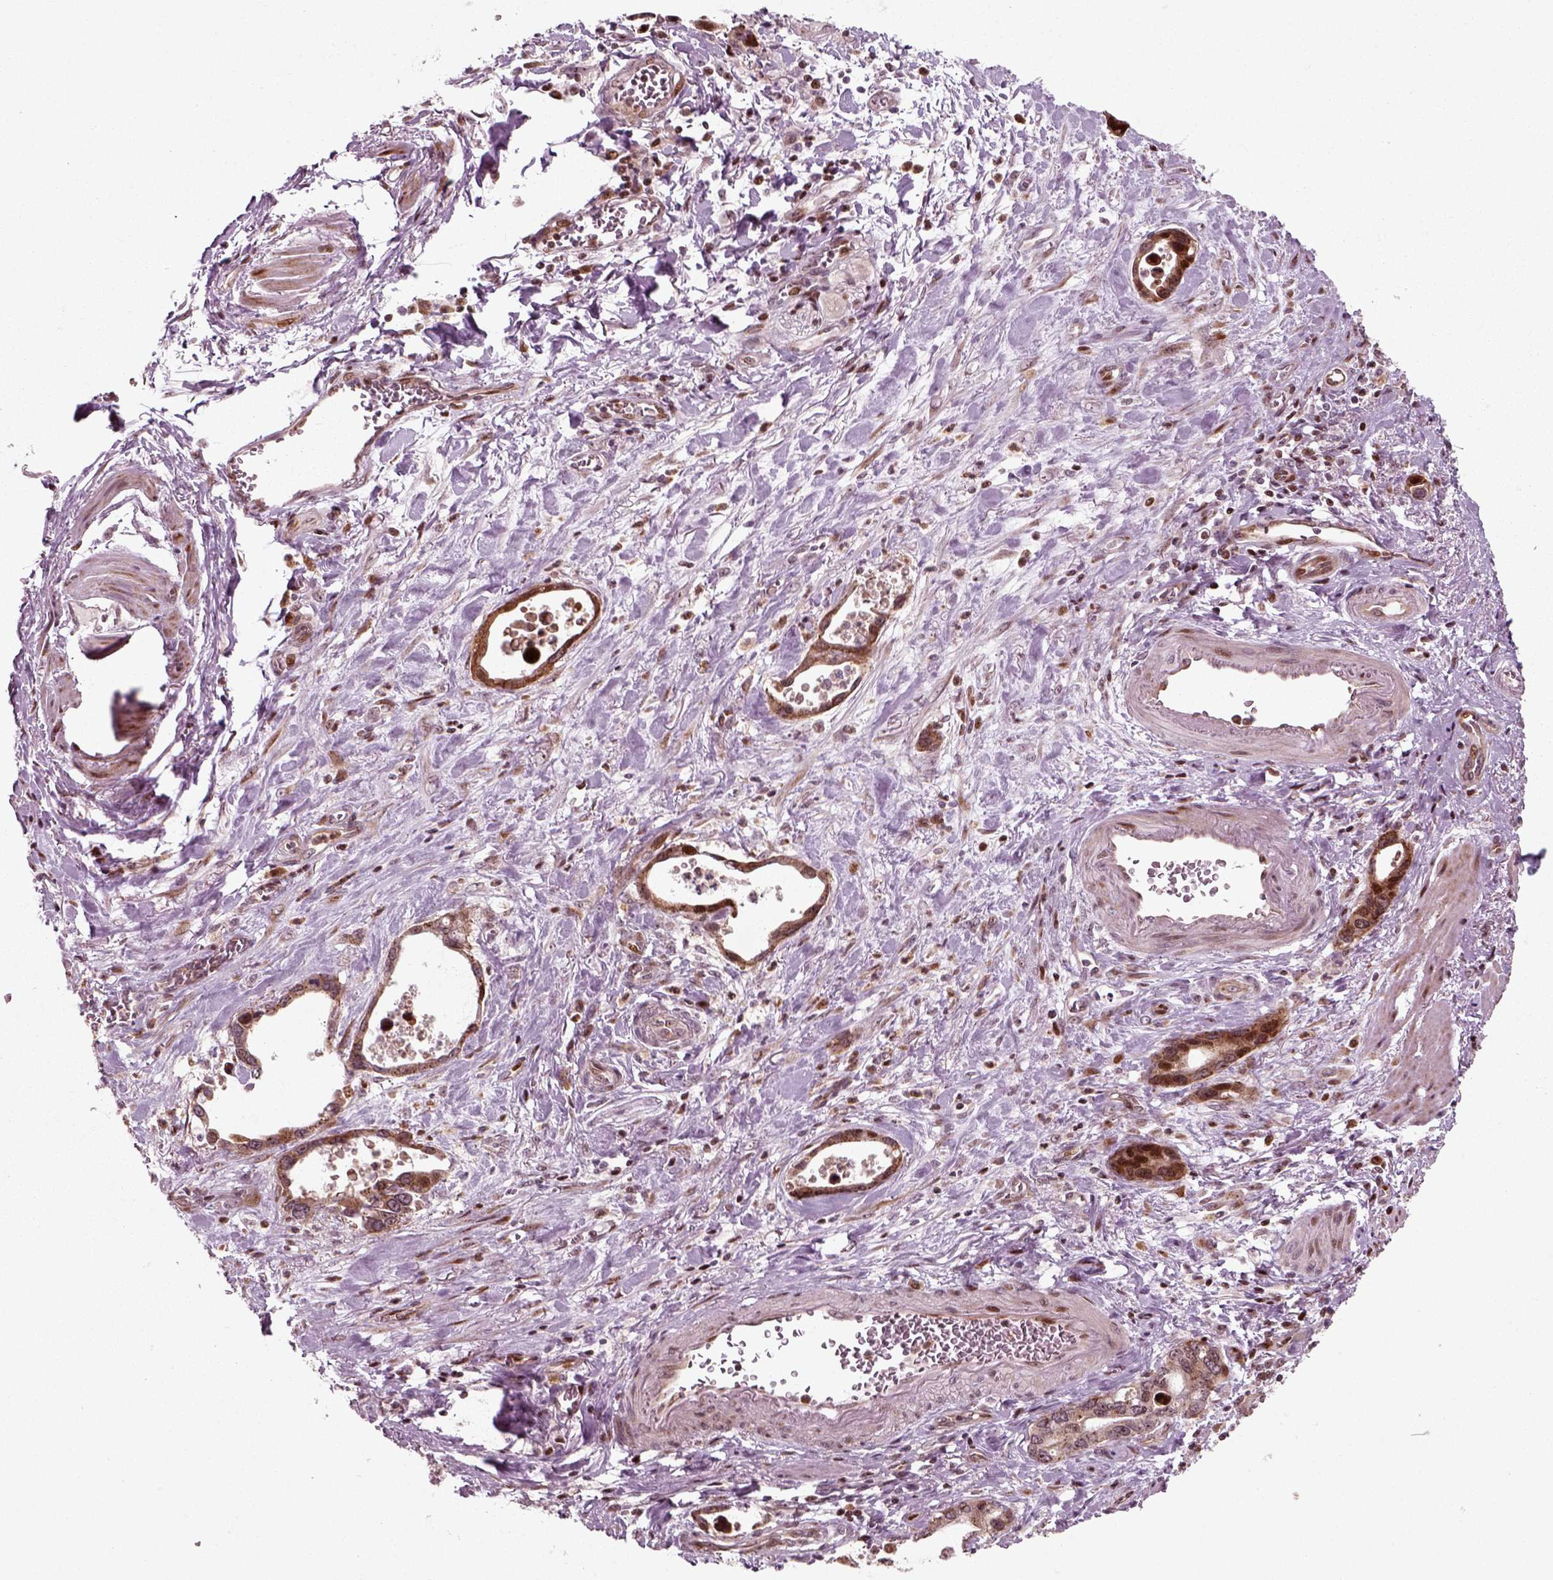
{"staining": {"intensity": "strong", "quantity": ">75%", "location": "cytoplasmic/membranous,nuclear"}, "tissue": "stomach cancer", "cell_type": "Tumor cells", "image_type": "cancer", "snomed": [{"axis": "morphology", "description": "Normal tissue, NOS"}, {"axis": "morphology", "description": "Adenocarcinoma, NOS"}, {"axis": "topography", "description": "Esophagus"}, {"axis": "topography", "description": "Stomach, upper"}], "caption": "High-power microscopy captured an immunohistochemistry (IHC) image of stomach cancer (adenocarcinoma), revealing strong cytoplasmic/membranous and nuclear expression in approximately >75% of tumor cells.", "gene": "CDC14A", "patient": {"sex": "male", "age": 74}}